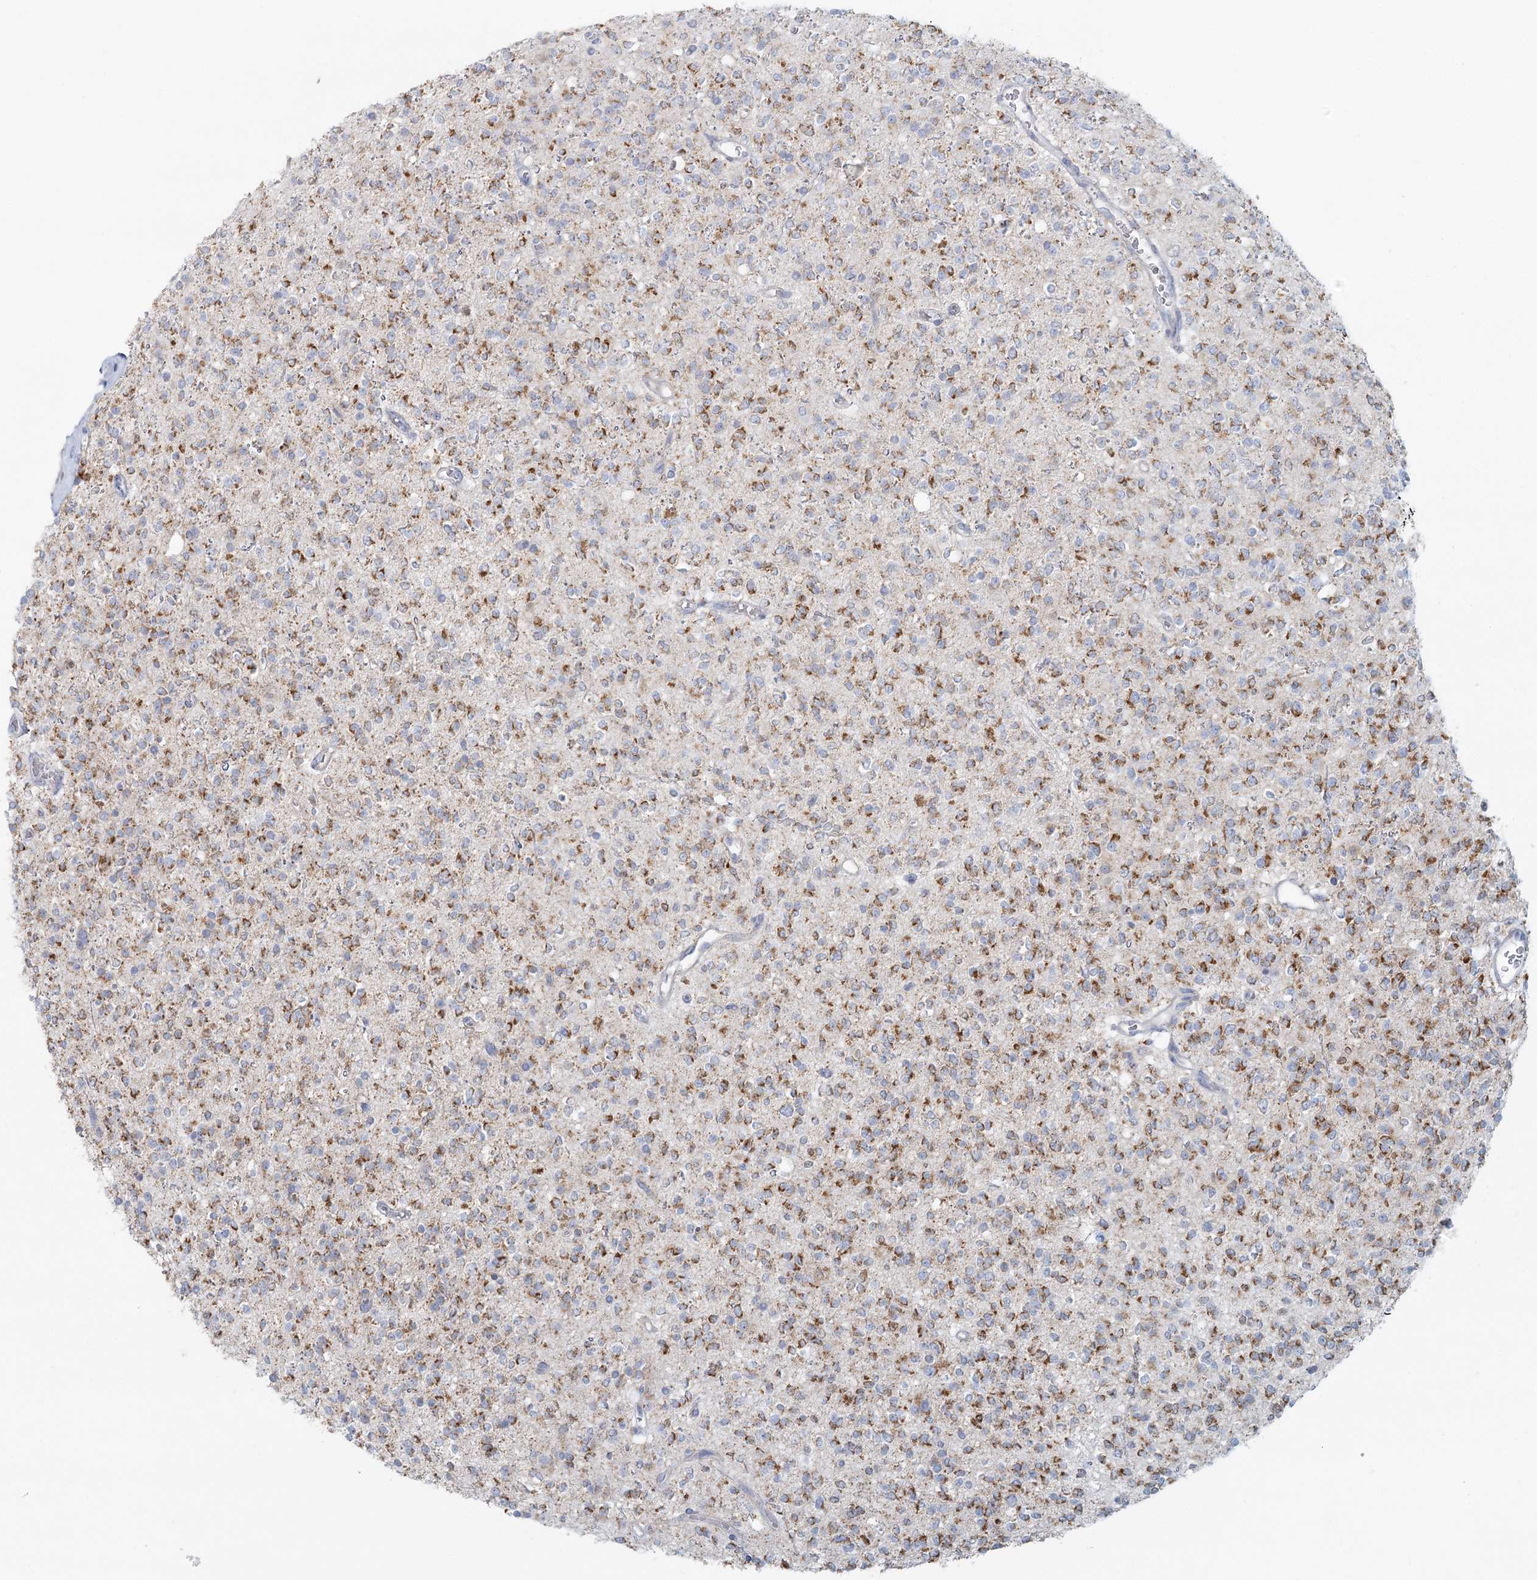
{"staining": {"intensity": "moderate", "quantity": ">75%", "location": "cytoplasmic/membranous"}, "tissue": "glioma", "cell_type": "Tumor cells", "image_type": "cancer", "snomed": [{"axis": "morphology", "description": "Glioma, malignant, High grade"}, {"axis": "topography", "description": "Brain"}], "caption": "Protein expression analysis of human malignant glioma (high-grade) reveals moderate cytoplasmic/membranous staining in about >75% of tumor cells. (IHC, brightfield microscopy, high magnification).", "gene": "BPHL", "patient": {"sex": "male", "age": 34}}